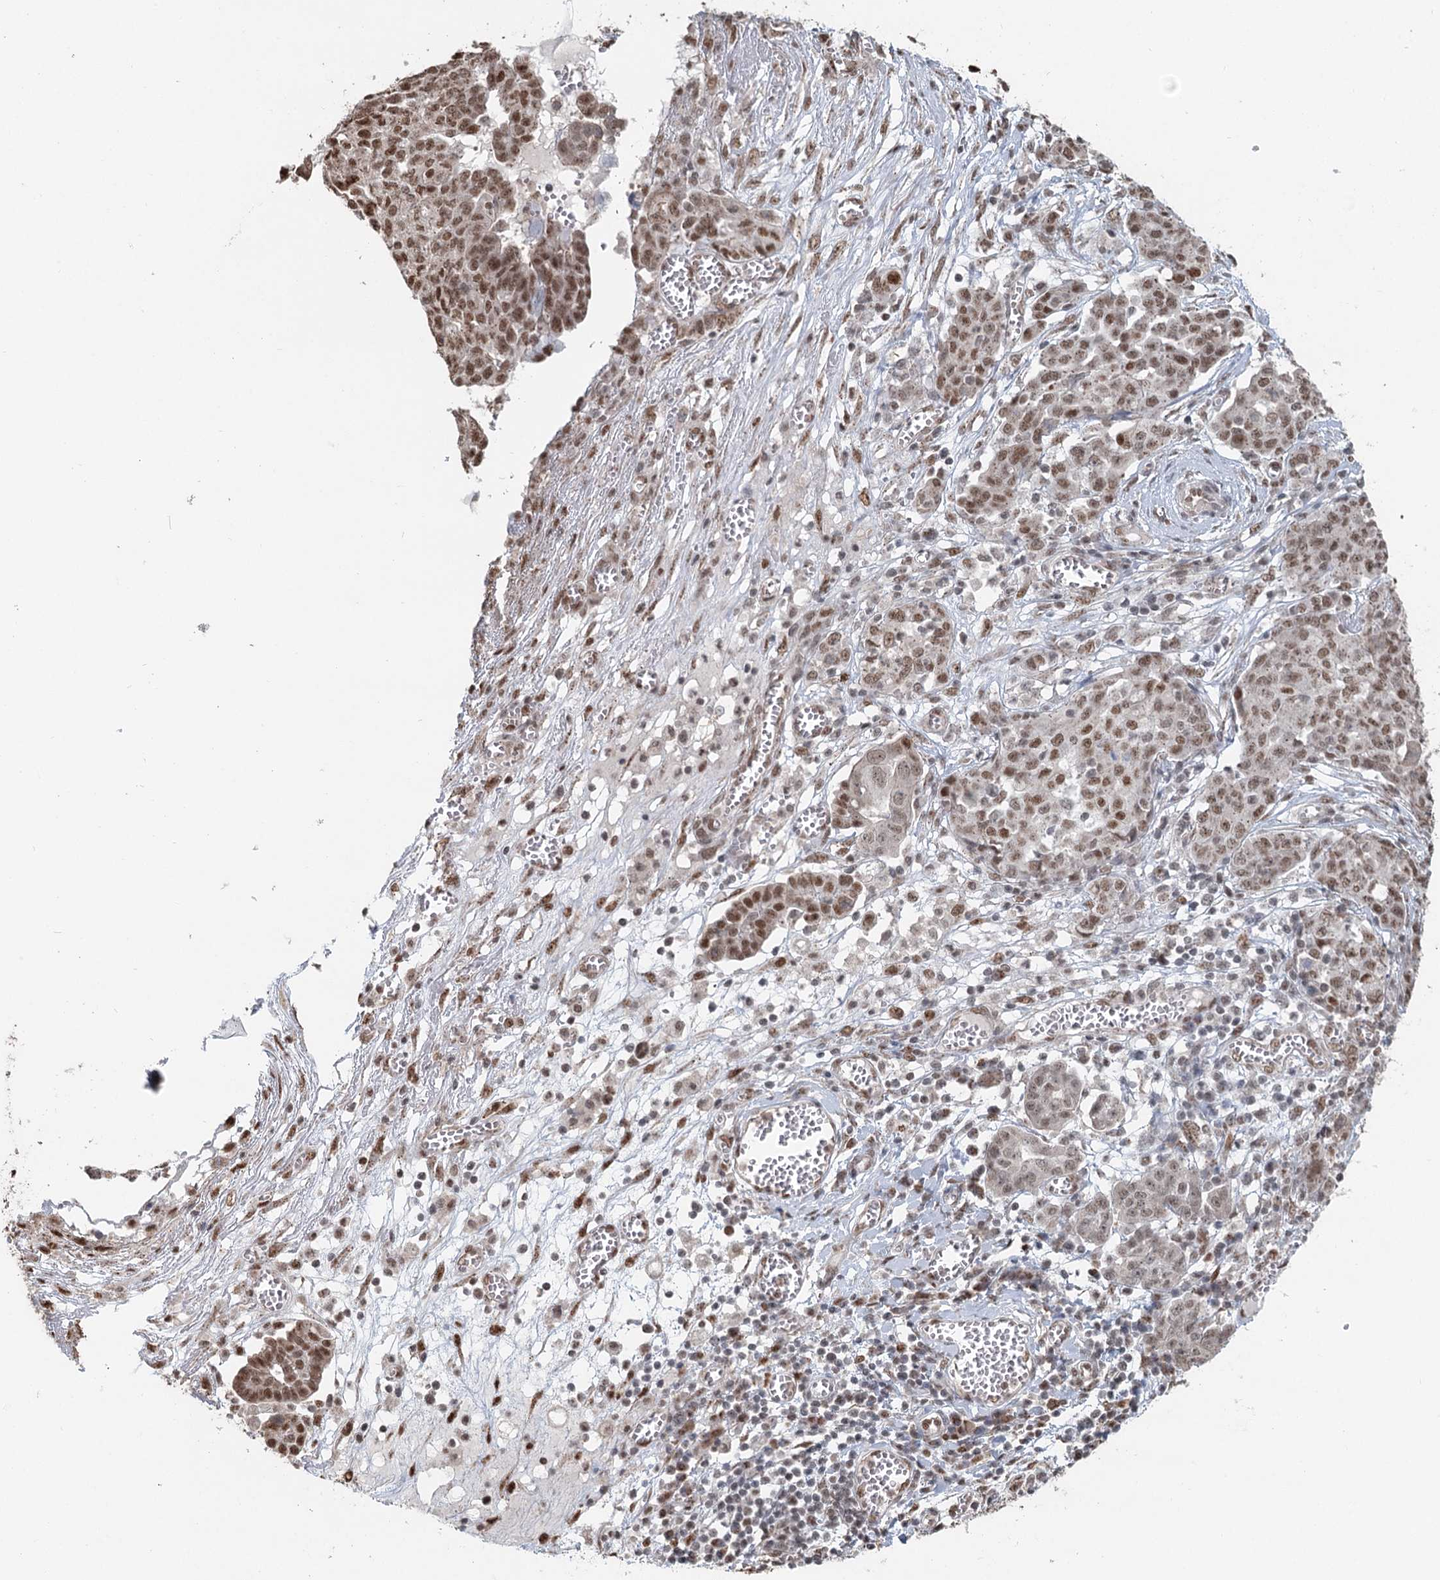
{"staining": {"intensity": "strong", "quantity": "25%-75%", "location": "nuclear"}, "tissue": "ovarian cancer", "cell_type": "Tumor cells", "image_type": "cancer", "snomed": [{"axis": "morphology", "description": "Cystadenocarcinoma, serous, NOS"}, {"axis": "topography", "description": "Soft tissue"}, {"axis": "topography", "description": "Ovary"}], "caption": "The immunohistochemical stain highlights strong nuclear staining in tumor cells of serous cystadenocarcinoma (ovarian) tissue.", "gene": "GPALPP1", "patient": {"sex": "female", "age": 57}}